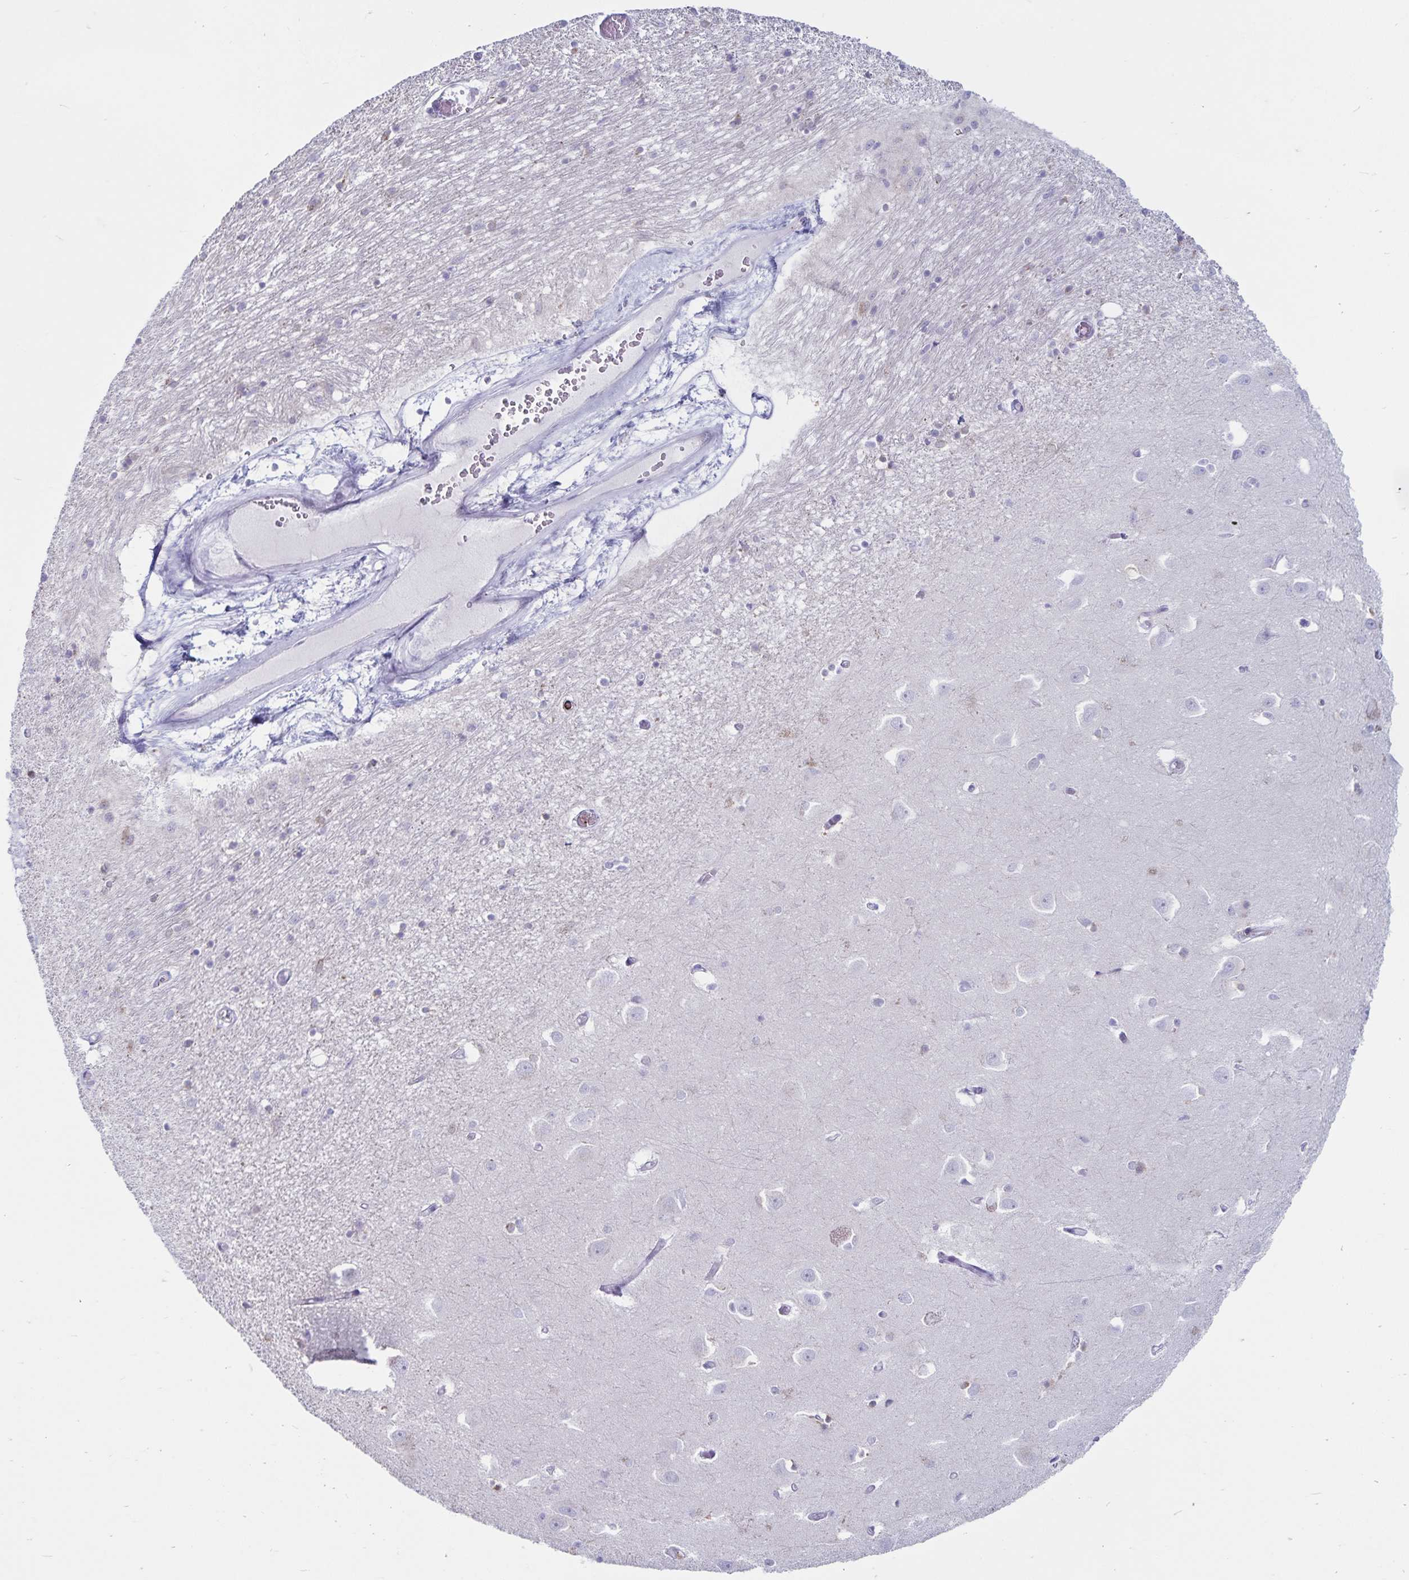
{"staining": {"intensity": "negative", "quantity": "none", "location": "none"}, "tissue": "caudate", "cell_type": "Glial cells", "image_type": "normal", "snomed": [{"axis": "morphology", "description": "Normal tissue, NOS"}, {"axis": "topography", "description": "Lateral ventricle wall"}, {"axis": "topography", "description": "Hippocampus"}], "caption": "This image is of normal caudate stained with IHC to label a protein in brown with the nuclei are counter-stained blue. There is no expression in glial cells. (DAB immunohistochemistry visualized using brightfield microscopy, high magnification).", "gene": "GNLY", "patient": {"sex": "female", "age": 63}}